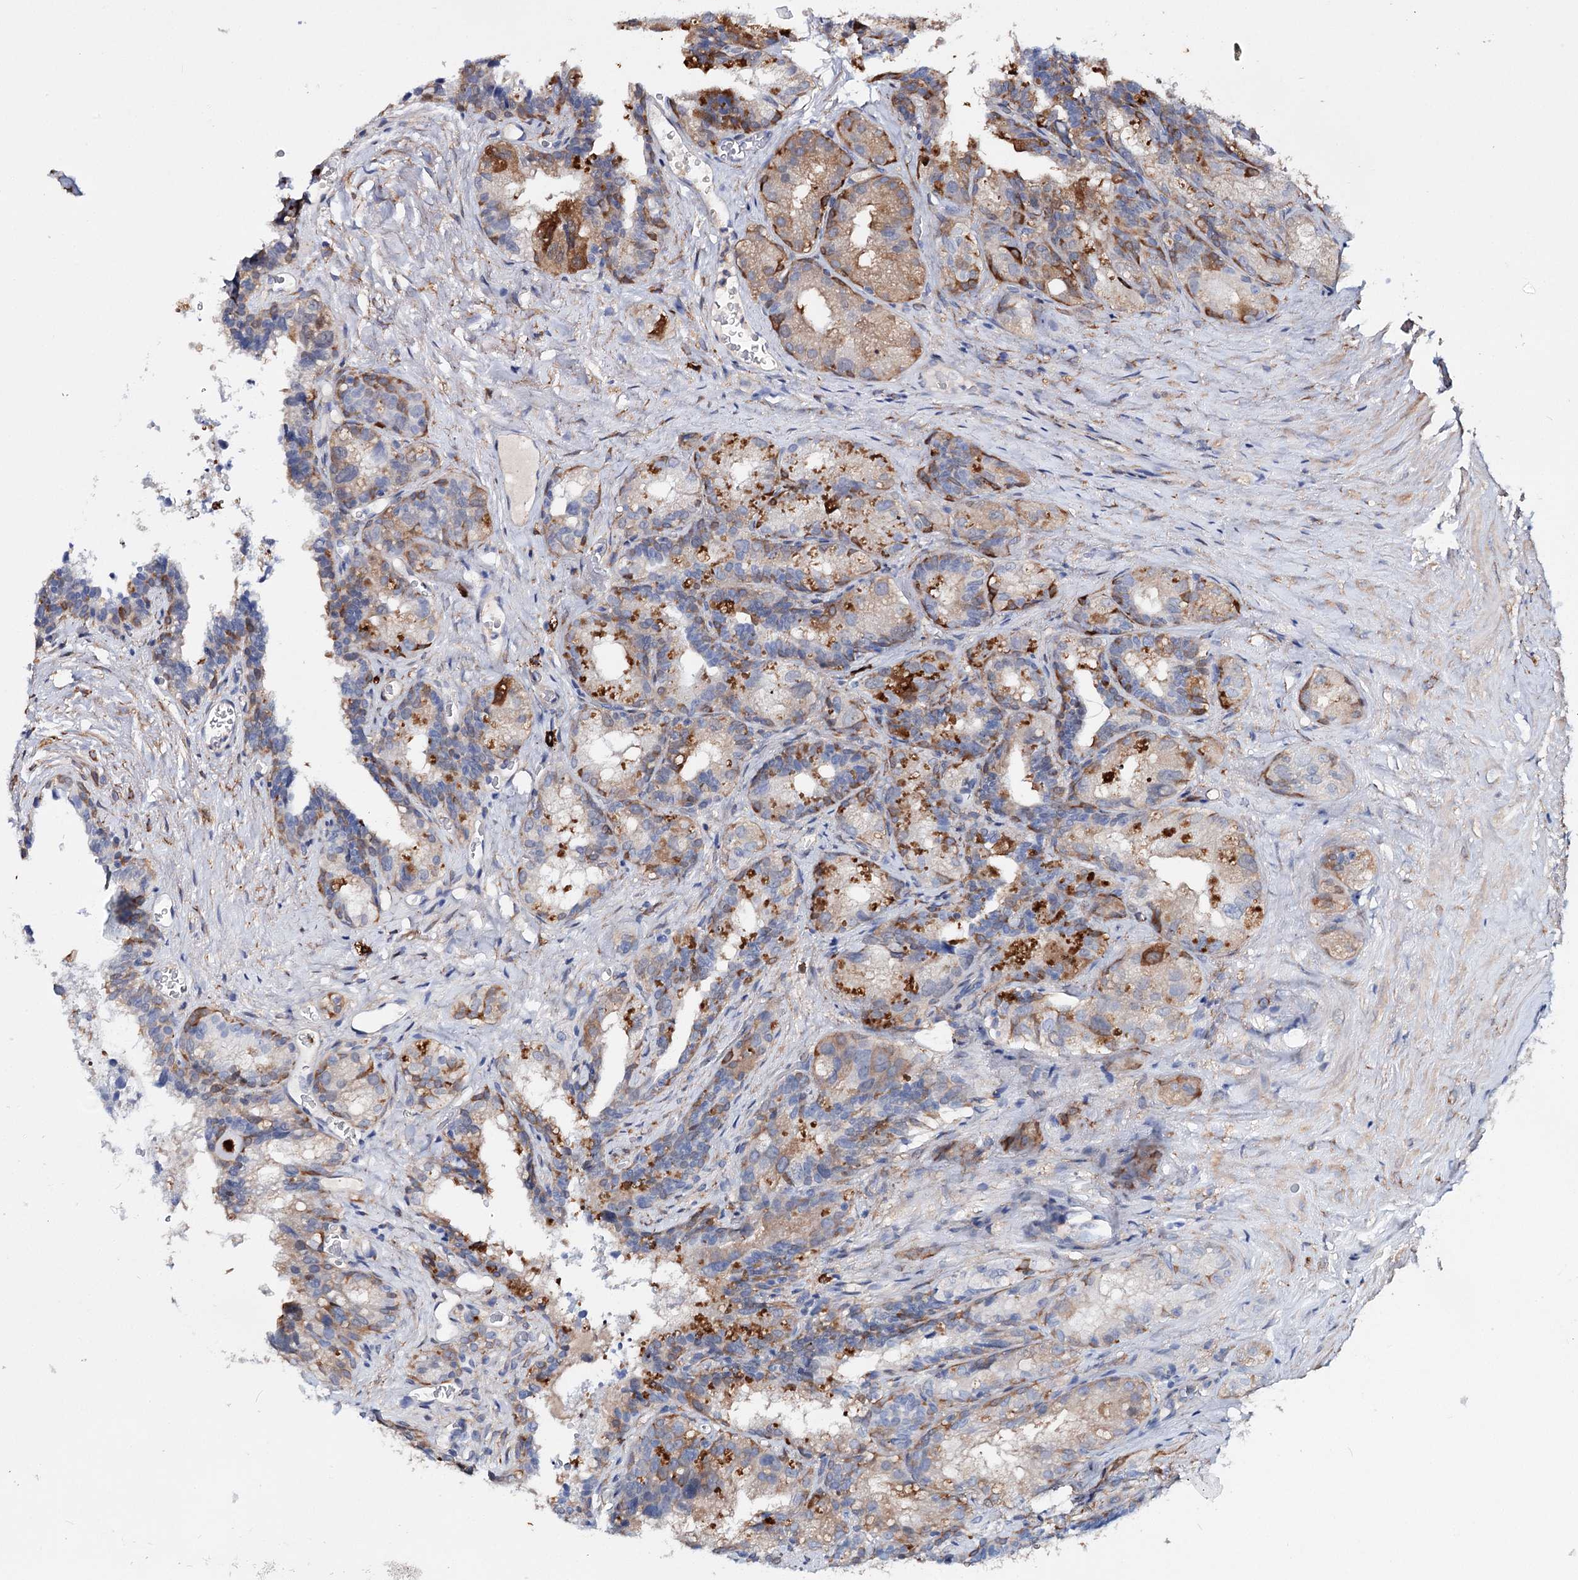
{"staining": {"intensity": "moderate", "quantity": ">75%", "location": "cytoplasmic/membranous"}, "tissue": "seminal vesicle", "cell_type": "Glandular cells", "image_type": "normal", "snomed": [{"axis": "morphology", "description": "Normal tissue, NOS"}, {"axis": "topography", "description": "Seminal veicle"}], "caption": "IHC micrograph of normal human seminal vesicle stained for a protein (brown), which demonstrates medium levels of moderate cytoplasmic/membranous expression in approximately >75% of glandular cells.", "gene": "CFAP46", "patient": {"sex": "male", "age": 60}}